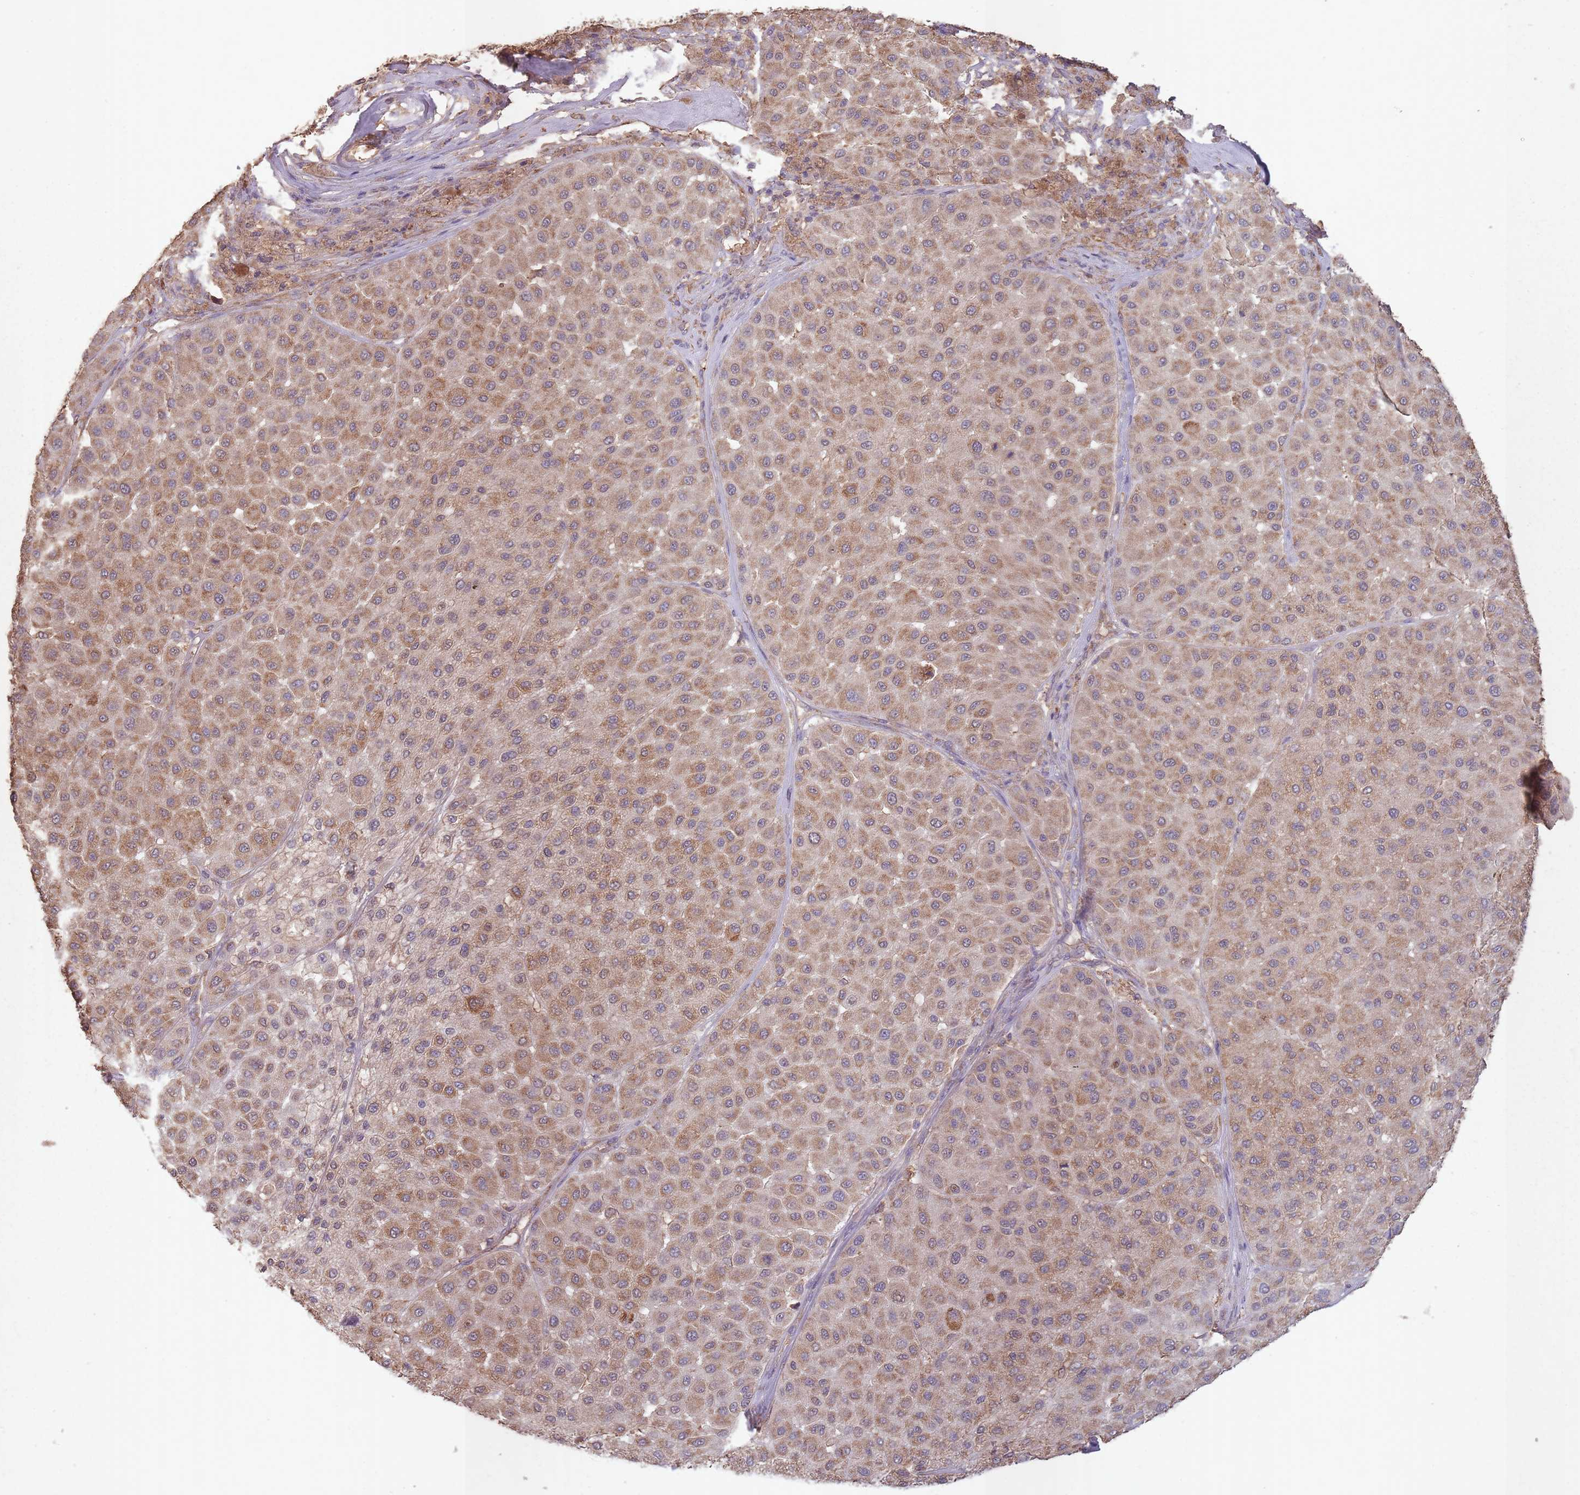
{"staining": {"intensity": "moderate", "quantity": ">75%", "location": "cytoplasmic/membranous"}, "tissue": "melanoma", "cell_type": "Tumor cells", "image_type": "cancer", "snomed": [{"axis": "morphology", "description": "Malignant melanoma, Metastatic site"}, {"axis": "topography", "description": "Smooth muscle"}], "caption": "DAB immunohistochemical staining of human melanoma exhibits moderate cytoplasmic/membranous protein positivity in about >75% of tumor cells. Nuclei are stained in blue.", "gene": "SANBR", "patient": {"sex": "male", "age": 41}}